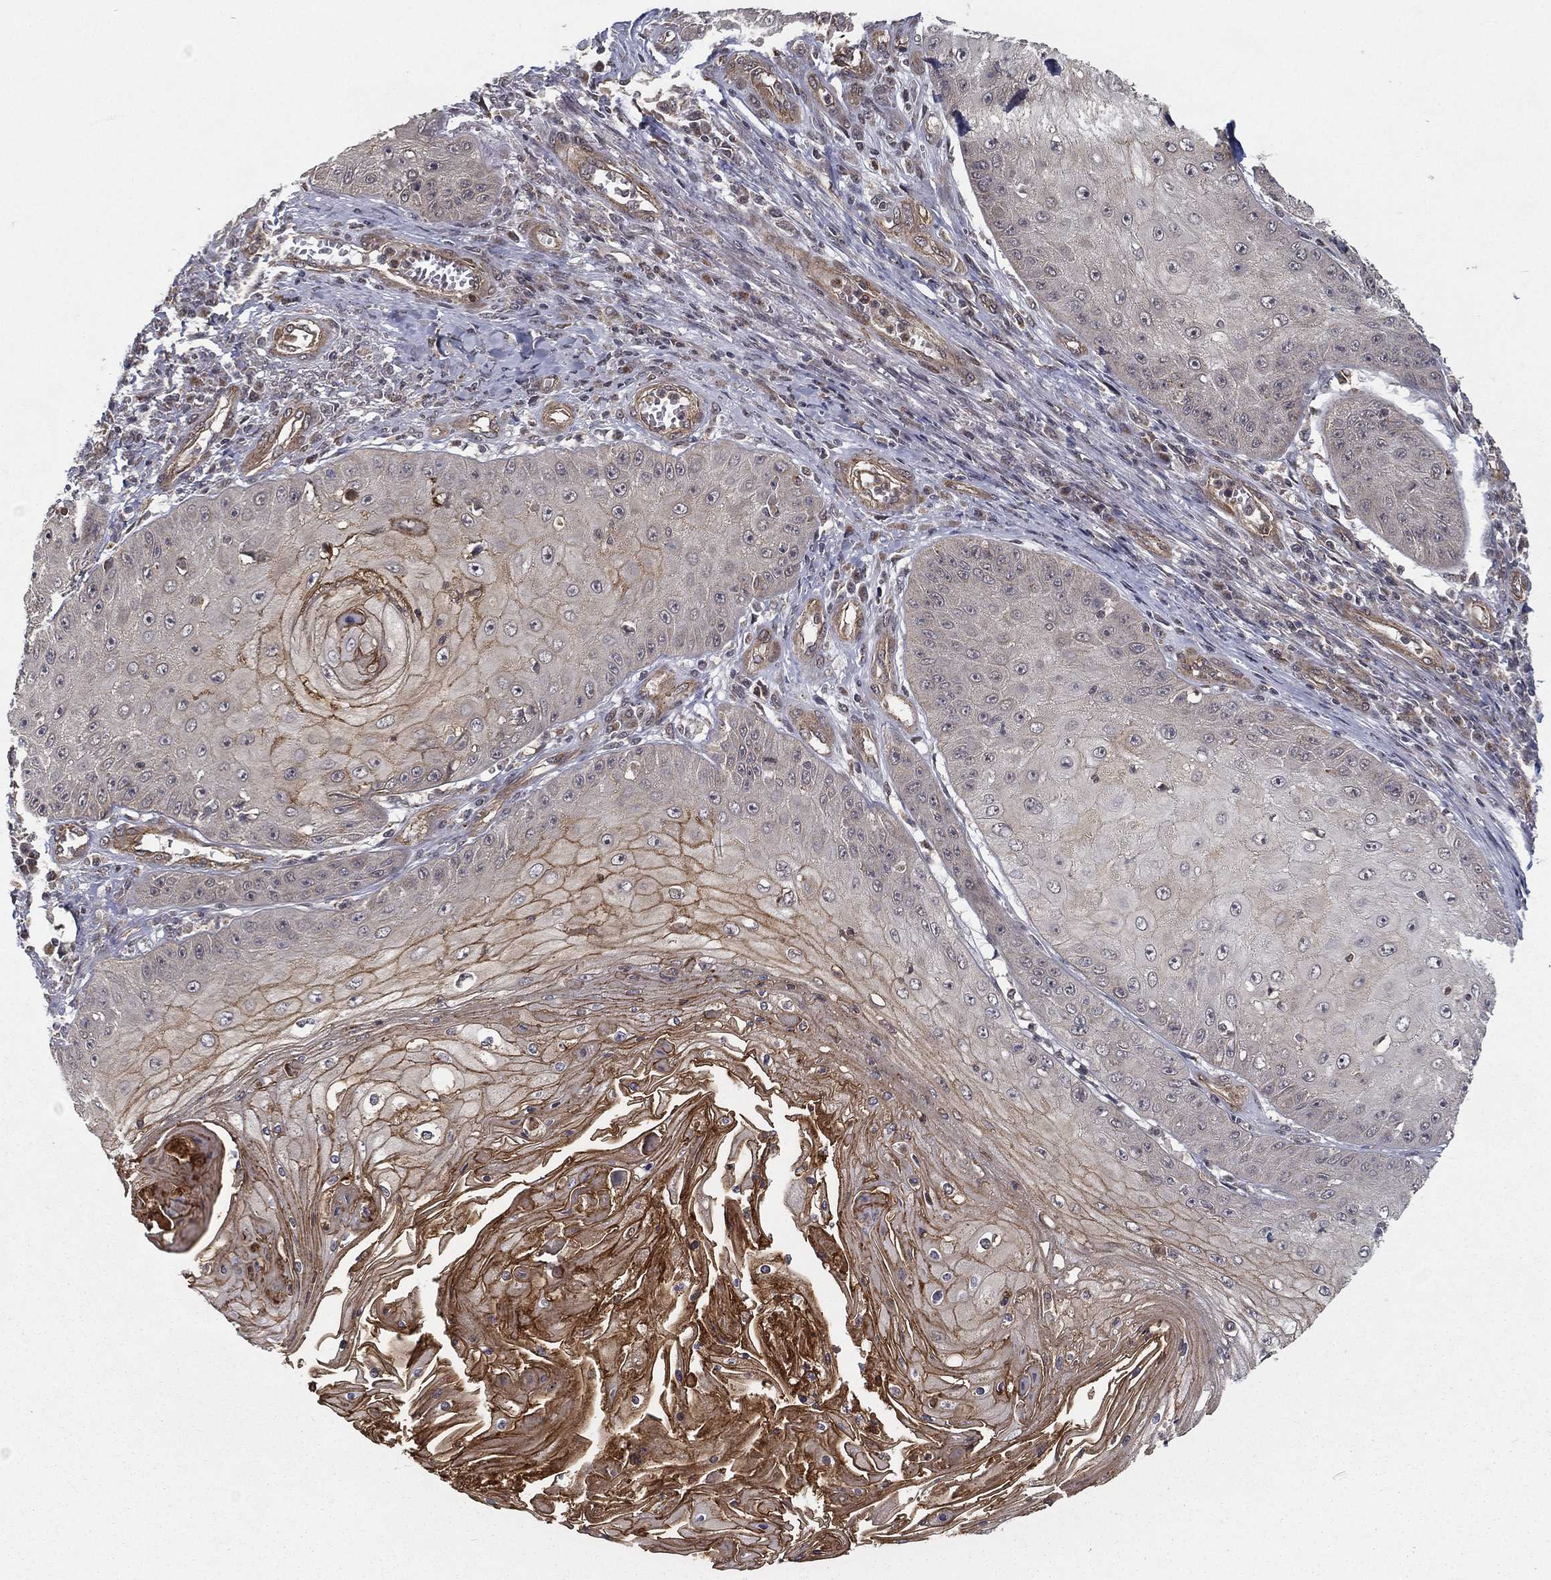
{"staining": {"intensity": "strong", "quantity": "<25%", "location": "cytoplasmic/membranous"}, "tissue": "skin cancer", "cell_type": "Tumor cells", "image_type": "cancer", "snomed": [{"axis": "morphology", "description": "Squamous cell carcinoma, NOS"}, {"axis": "topography", "description": "Skin"}], "caption": "Immunohistochemical staining of skin cancer demonstrates strong cytoplasmic/membranous protein staining in approximately <25% of tumor cells. (DAB (3,3'-diaminobenzidine) = brown stain, brightfield microscopy at high magnification).", "gene": "UACA", "patient": {"sex": "male", "age": 70}}